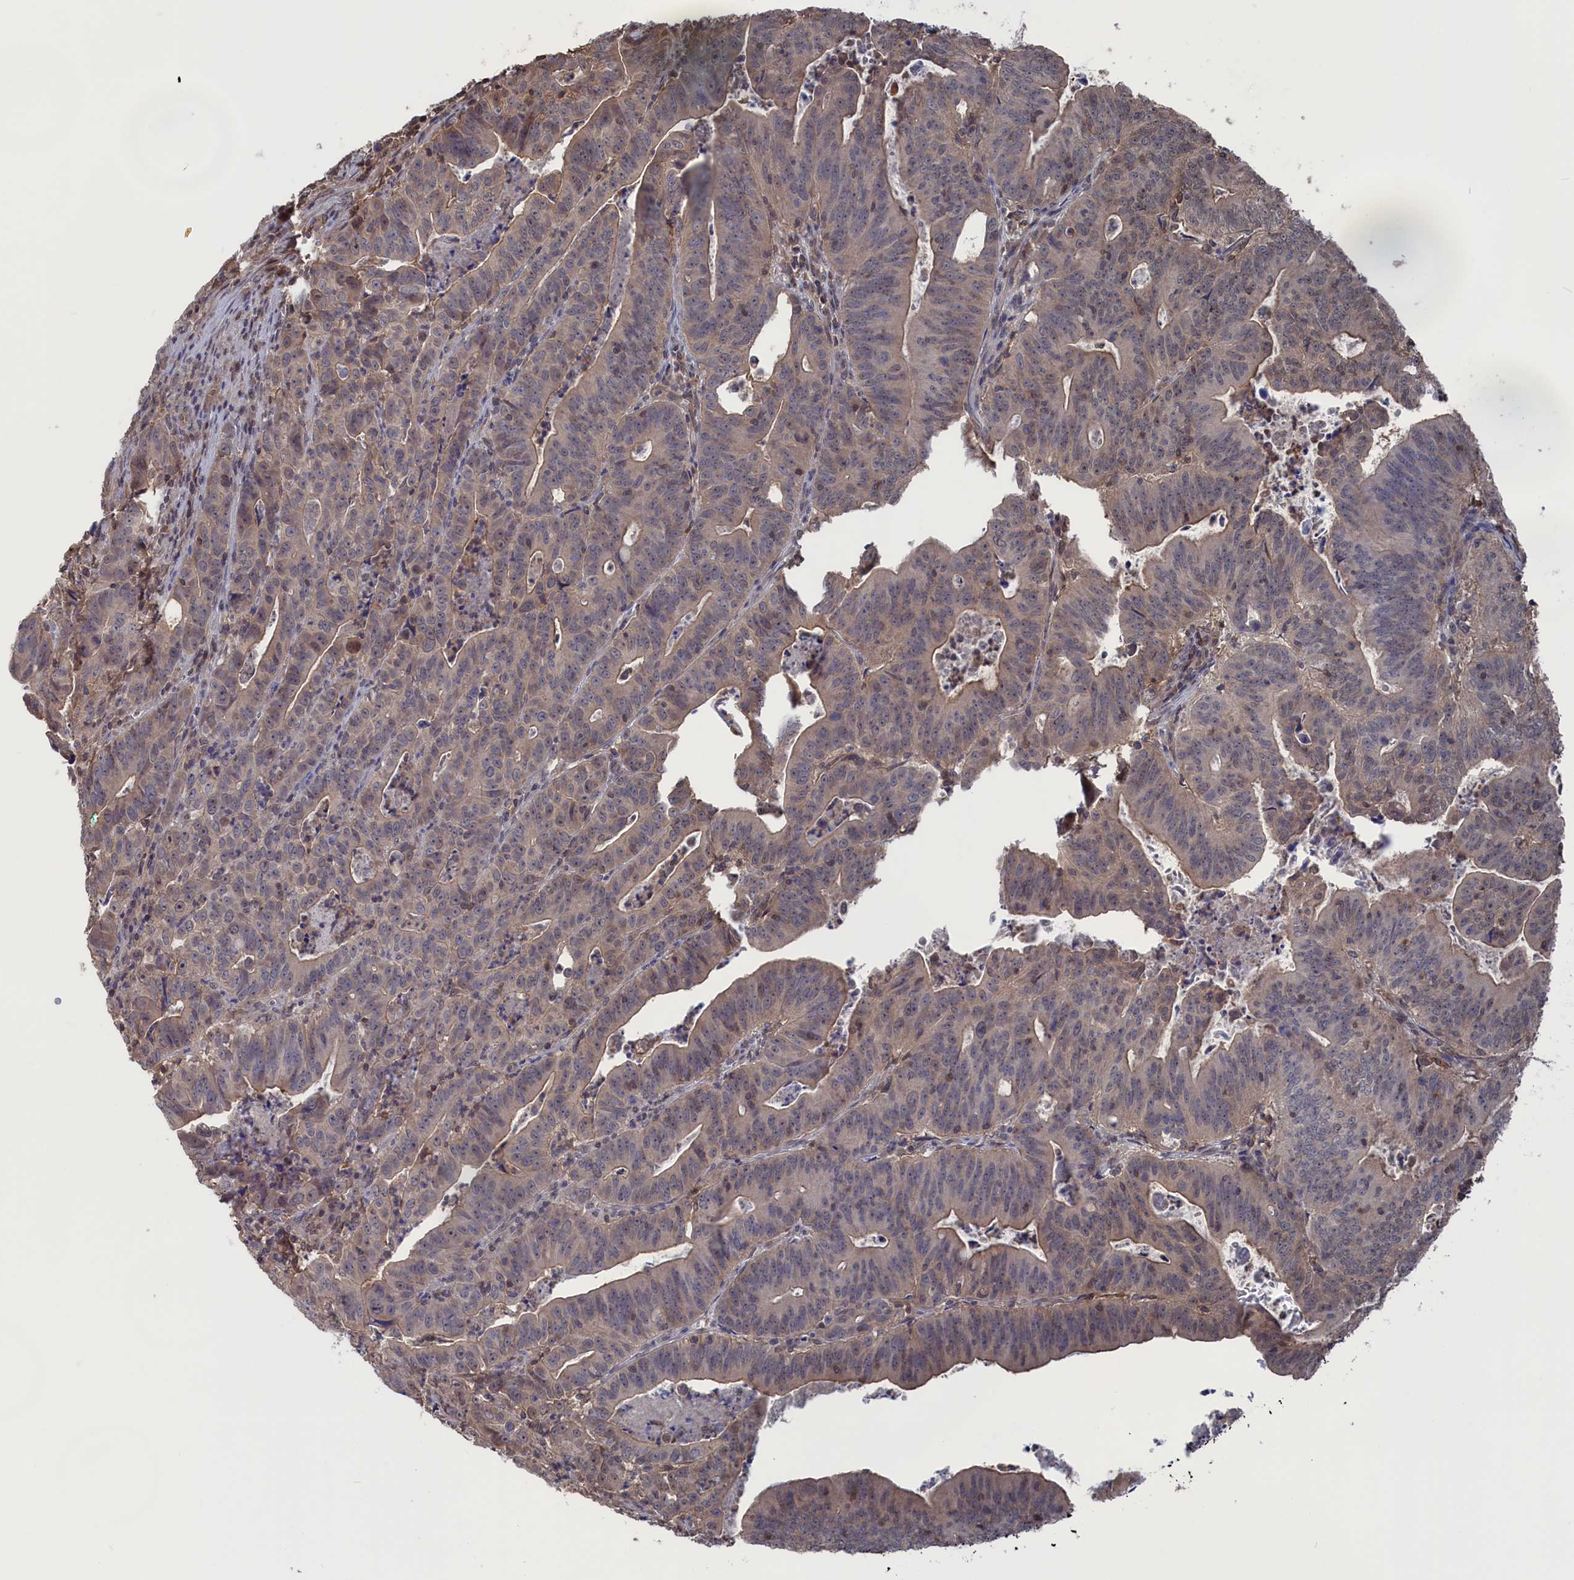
{"staining": {"intensity": "moderate", "quantity": "25%-75%", "location": "cytoplasmic/membranous,nuclear"}, "tissue": "colorectal cancer", "cell_type": "Tumor cells", "image_type": "cancer", "snomed": [{"axis": "morphology", "description": "Adenocarcinoma, NOS"}, {"axis": "topography", "description": "Rectum"}], "caption": "Colorectal cancer (adenocarcinoma) stained with a brown dye displays moderate cytoplasmic/membranous and nuclear positive staining in approximately 25%-75% of tumor cells.", "gene": "NUTF2", "patient": {"sex": "male", "age": 69}}